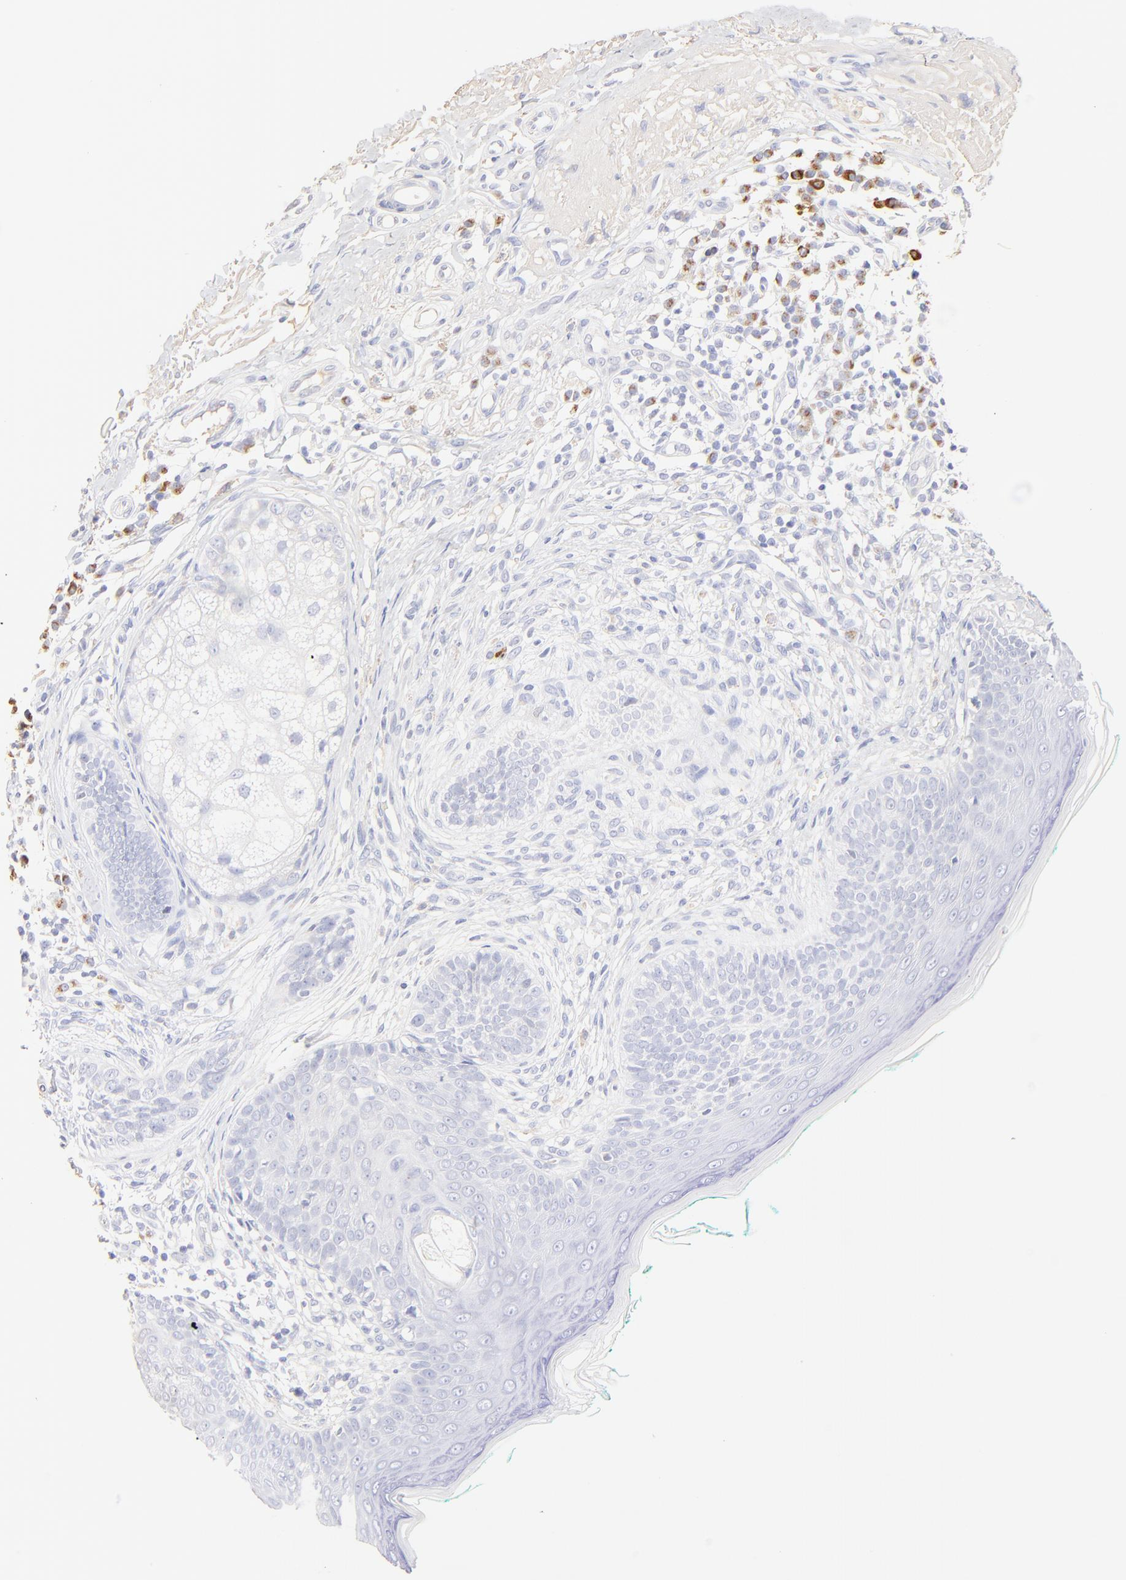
{"staining": {"intensity": "negative", "quantity": "none", "location": "none"}, "tissue": "skin cancer", "cell_type": "Tumor cells", "image_type": "cancer", "snomed": [{"axis": "morphology", "description": "Normal tissue, NOS"}, {"axis": "morphology", "description": "Basal cell carcinoma"}, {"axis": "topography", "description": "Skin"}], "caption": "This is an immunohistochemistry (IHC) histopathology image of basal cell carcinoma (skin). There is no expression in tumor cells.", "gene": "ASB9", "patient": {"sex": "male", "age": 76}}